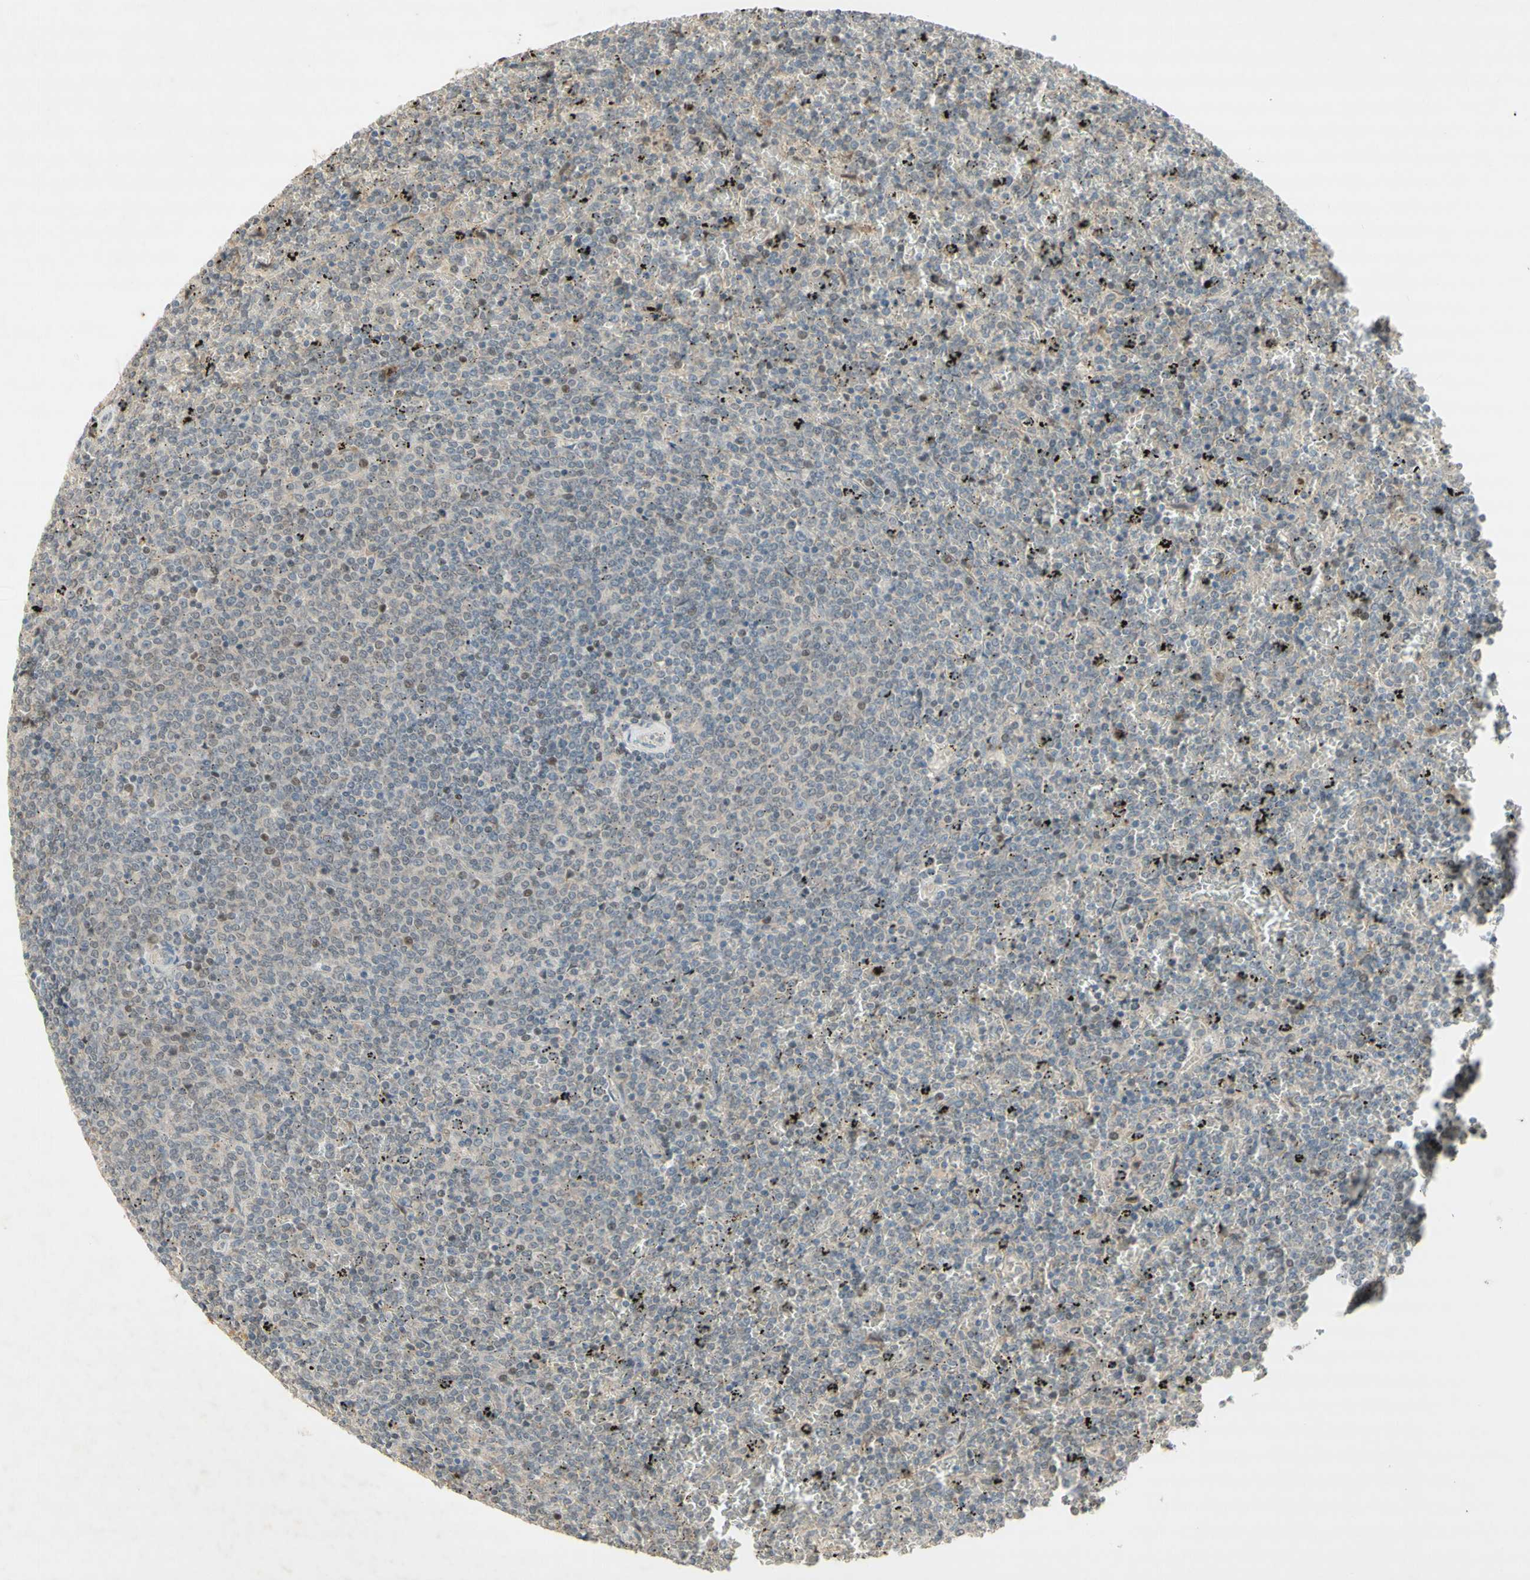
{"staining": {"intensity": "negative", "quantity": "none", "location": "none"}, "tissue": "lymphoma", "cell_type": "Tumor cells", "image_type": "cancer", "snomed": [{"axis": "morphology", "description": "Malignant lymphoma, non-Hodgkin's type, Low grade"}, {"axis": "topography", "description": "Spleen"}], "caption": "Tumor cells are negative for brown protein staining in malignant lymphoma, non-Hodgkin's type (low-grade).", "gene": "NRG4", "patient": {"sex": "female", "age": 77}}